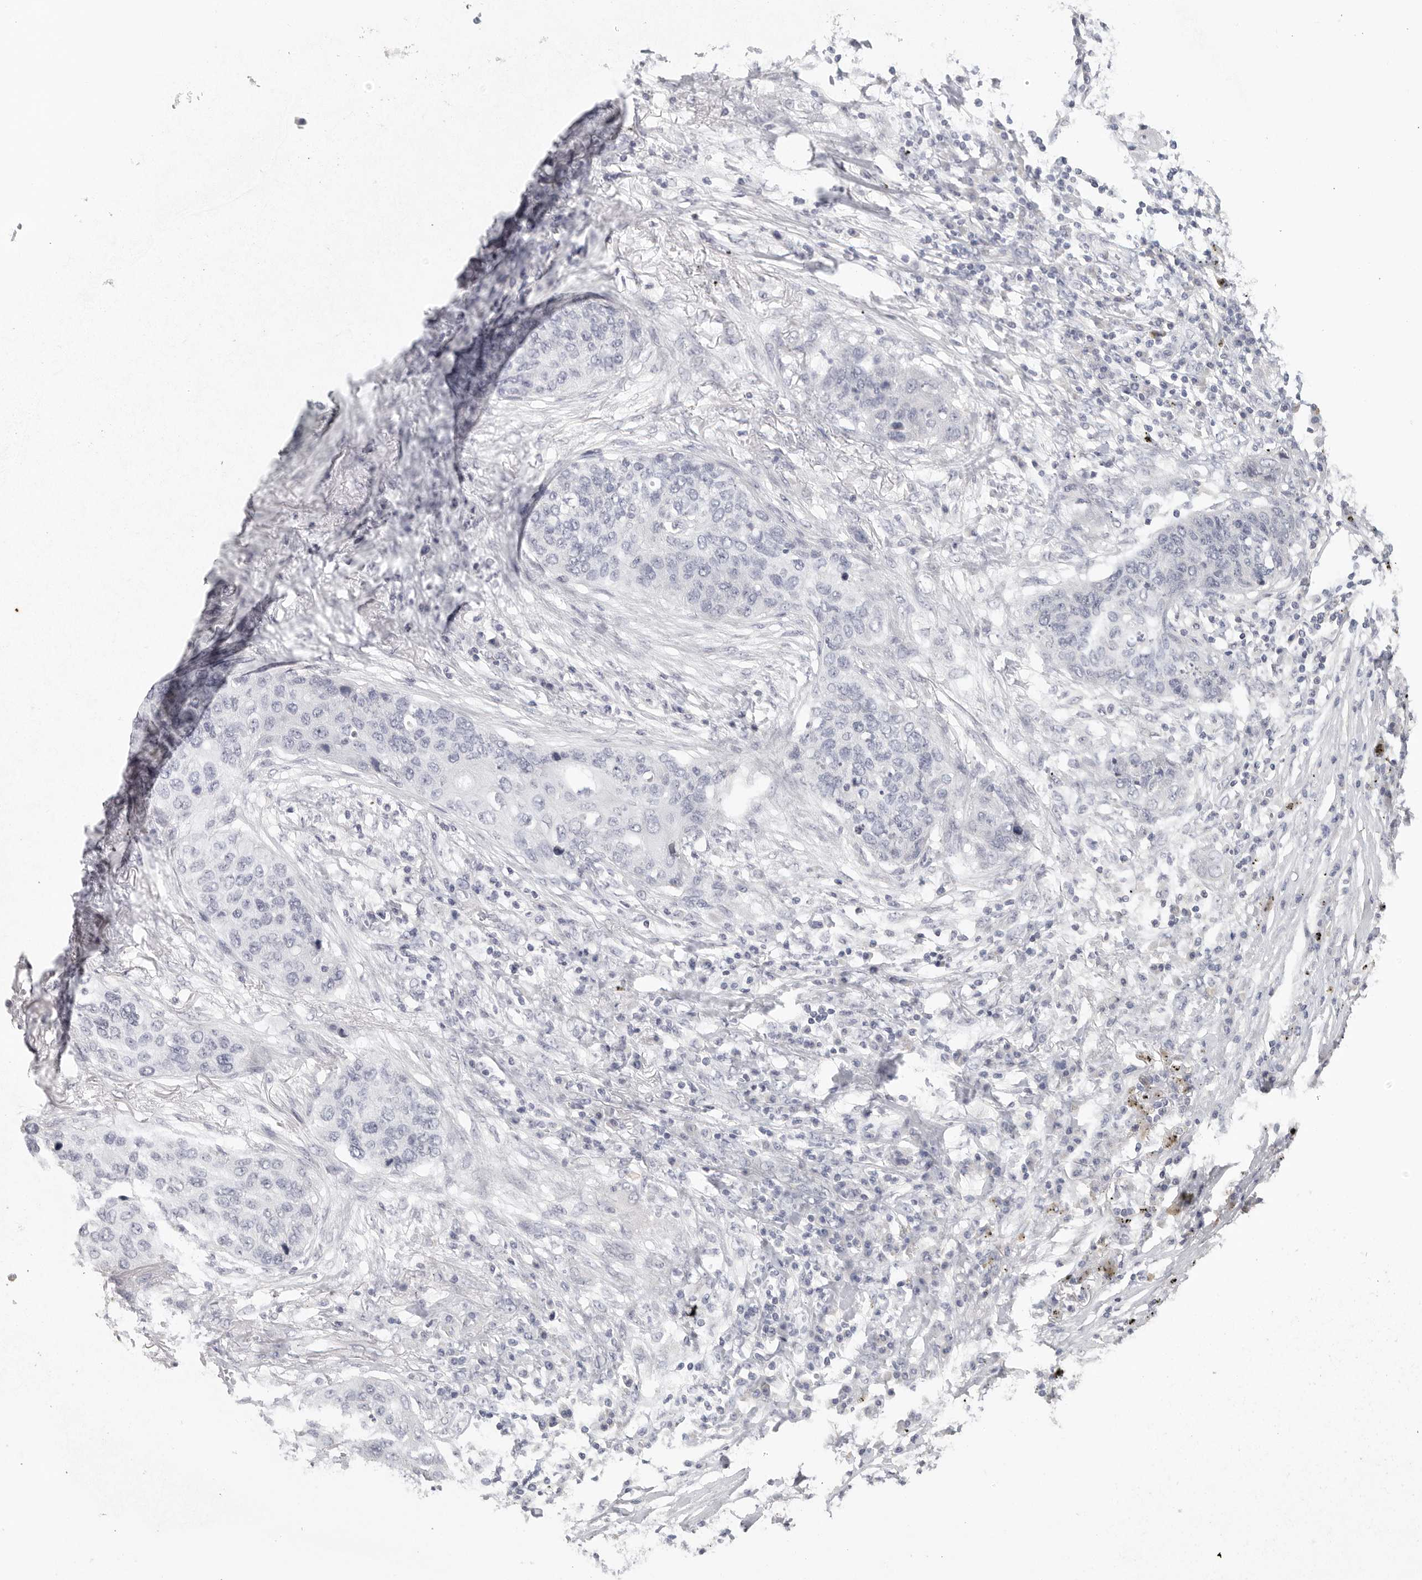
{"staining": {"intensity": "negative", "quantity": "none", "location": "none"}, "tissue": "lung cancer", "cell_type": "Tumor cells", "image_type": "cancer", "snomed": [{"axis": "morphology", "description": "Squamous cell carcinoma, NOS"}, {"axis": "topography", "description": "Lung"}], "caption": "IHC image of neoplastic tissue: squamous cell carcinoma (lung) stained with DAB (3,3'-diaminobenzidine) exhibits no significant protein staining in tumor cells. Brightfield microscopy of immunohistochemistry (IHC) stained with DAB (brown) and hematoxylin (blue), captured at high magnification.", "gene": "DNAJC11", "patient": {"sex": "female", "age": 63}}